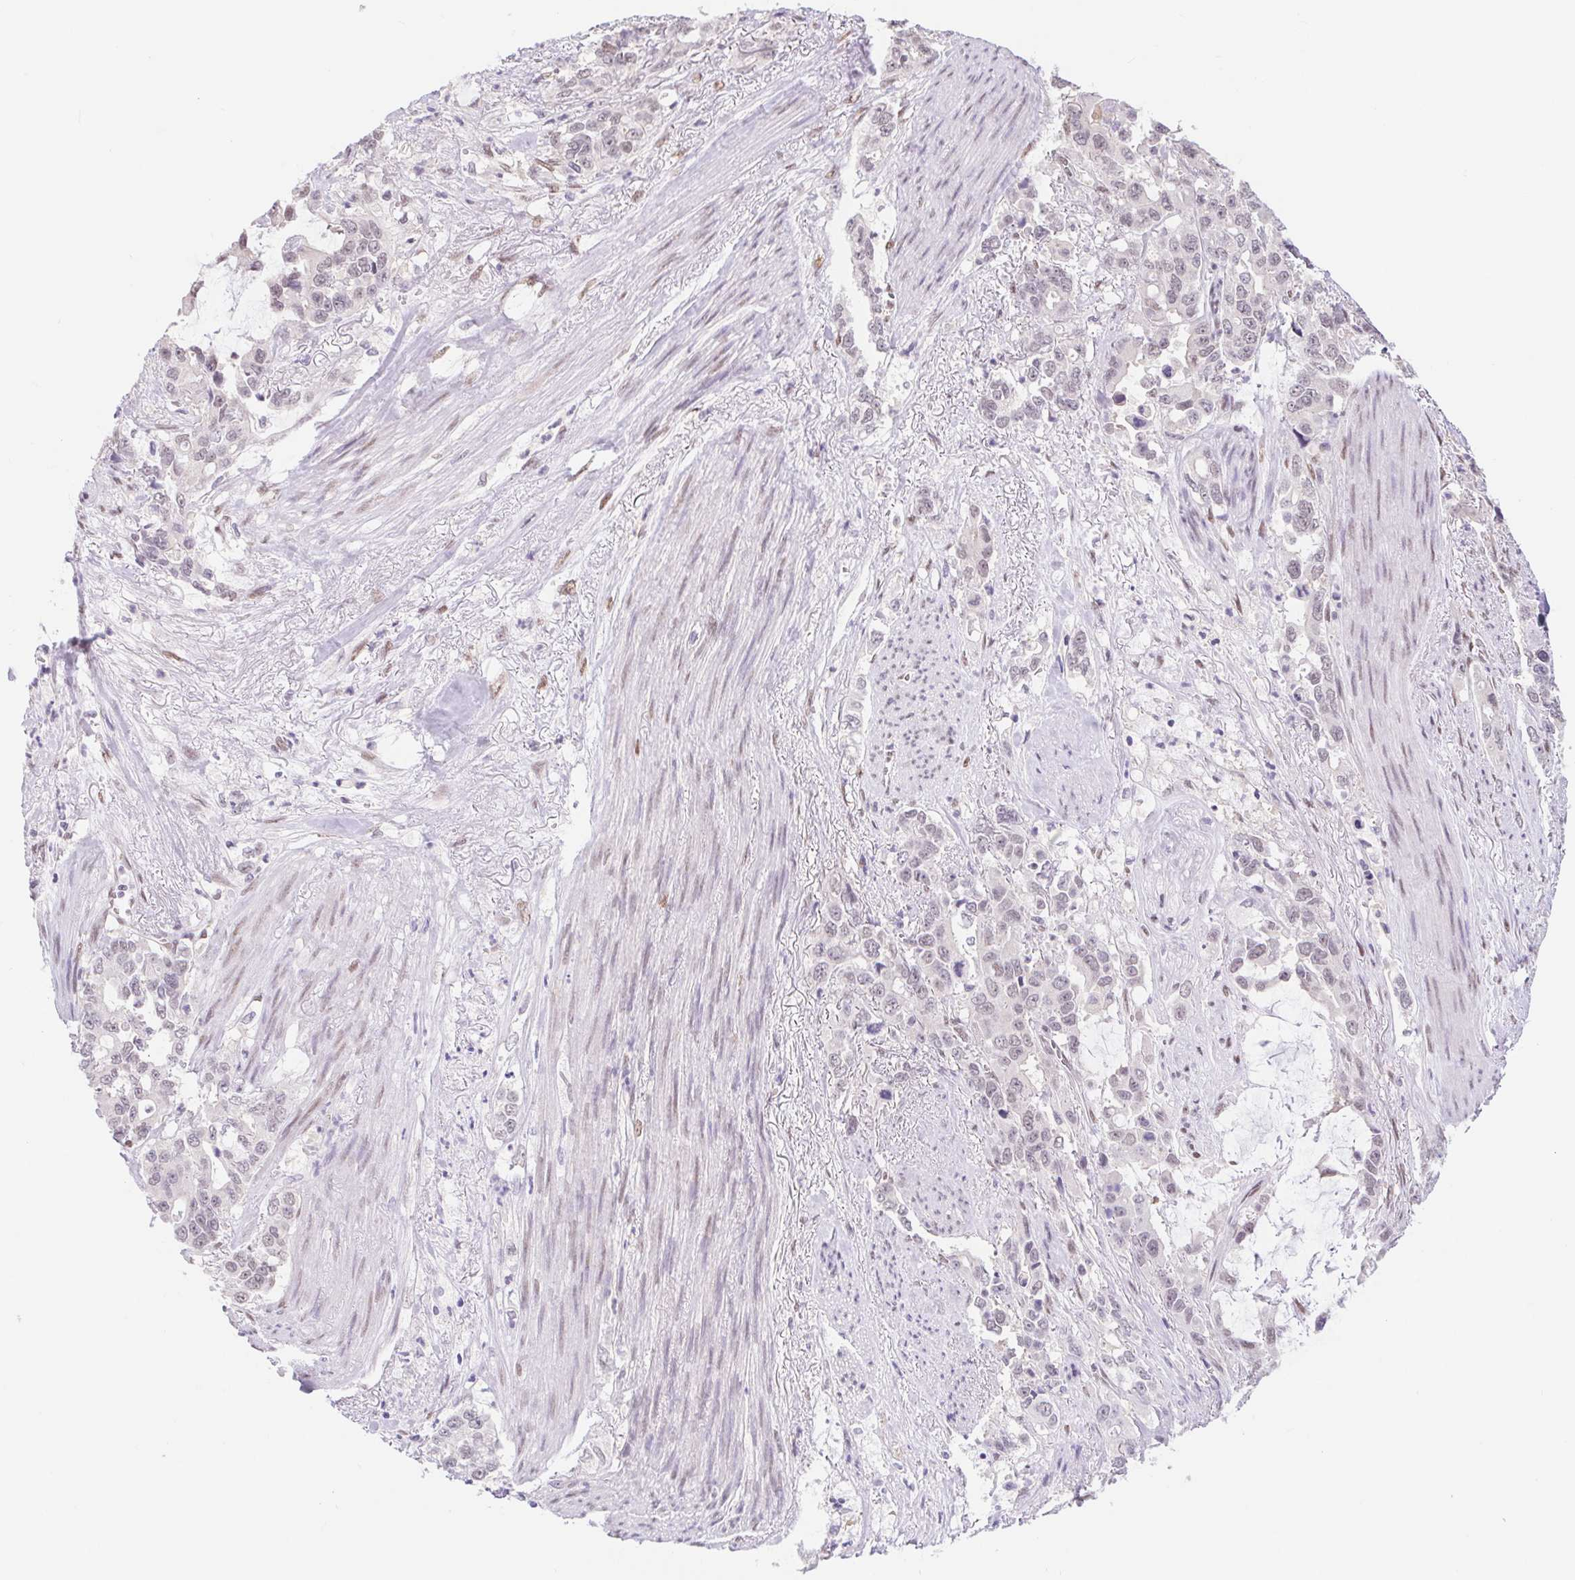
{"staining": {"intensity": "weak", "quantity": "<25%", "location": "nuclear"}, "tissue": "stomach cancer", "cell_type": "Tumor cells", "image_type": "cancer", "snomed": [{"axis": "morphology", "description": "Adenocarcinoma, NOS"}, {"axis": "topography", "description": "Stomach, upper"}], "caption": "IHC photomicrograph of human adenocarcinoma (stomach) stained for a protein (brown), which demonstrates no expression in tumor cells.", "gene": "CAND1", "patient": {"sex": "male", "age": 85}}